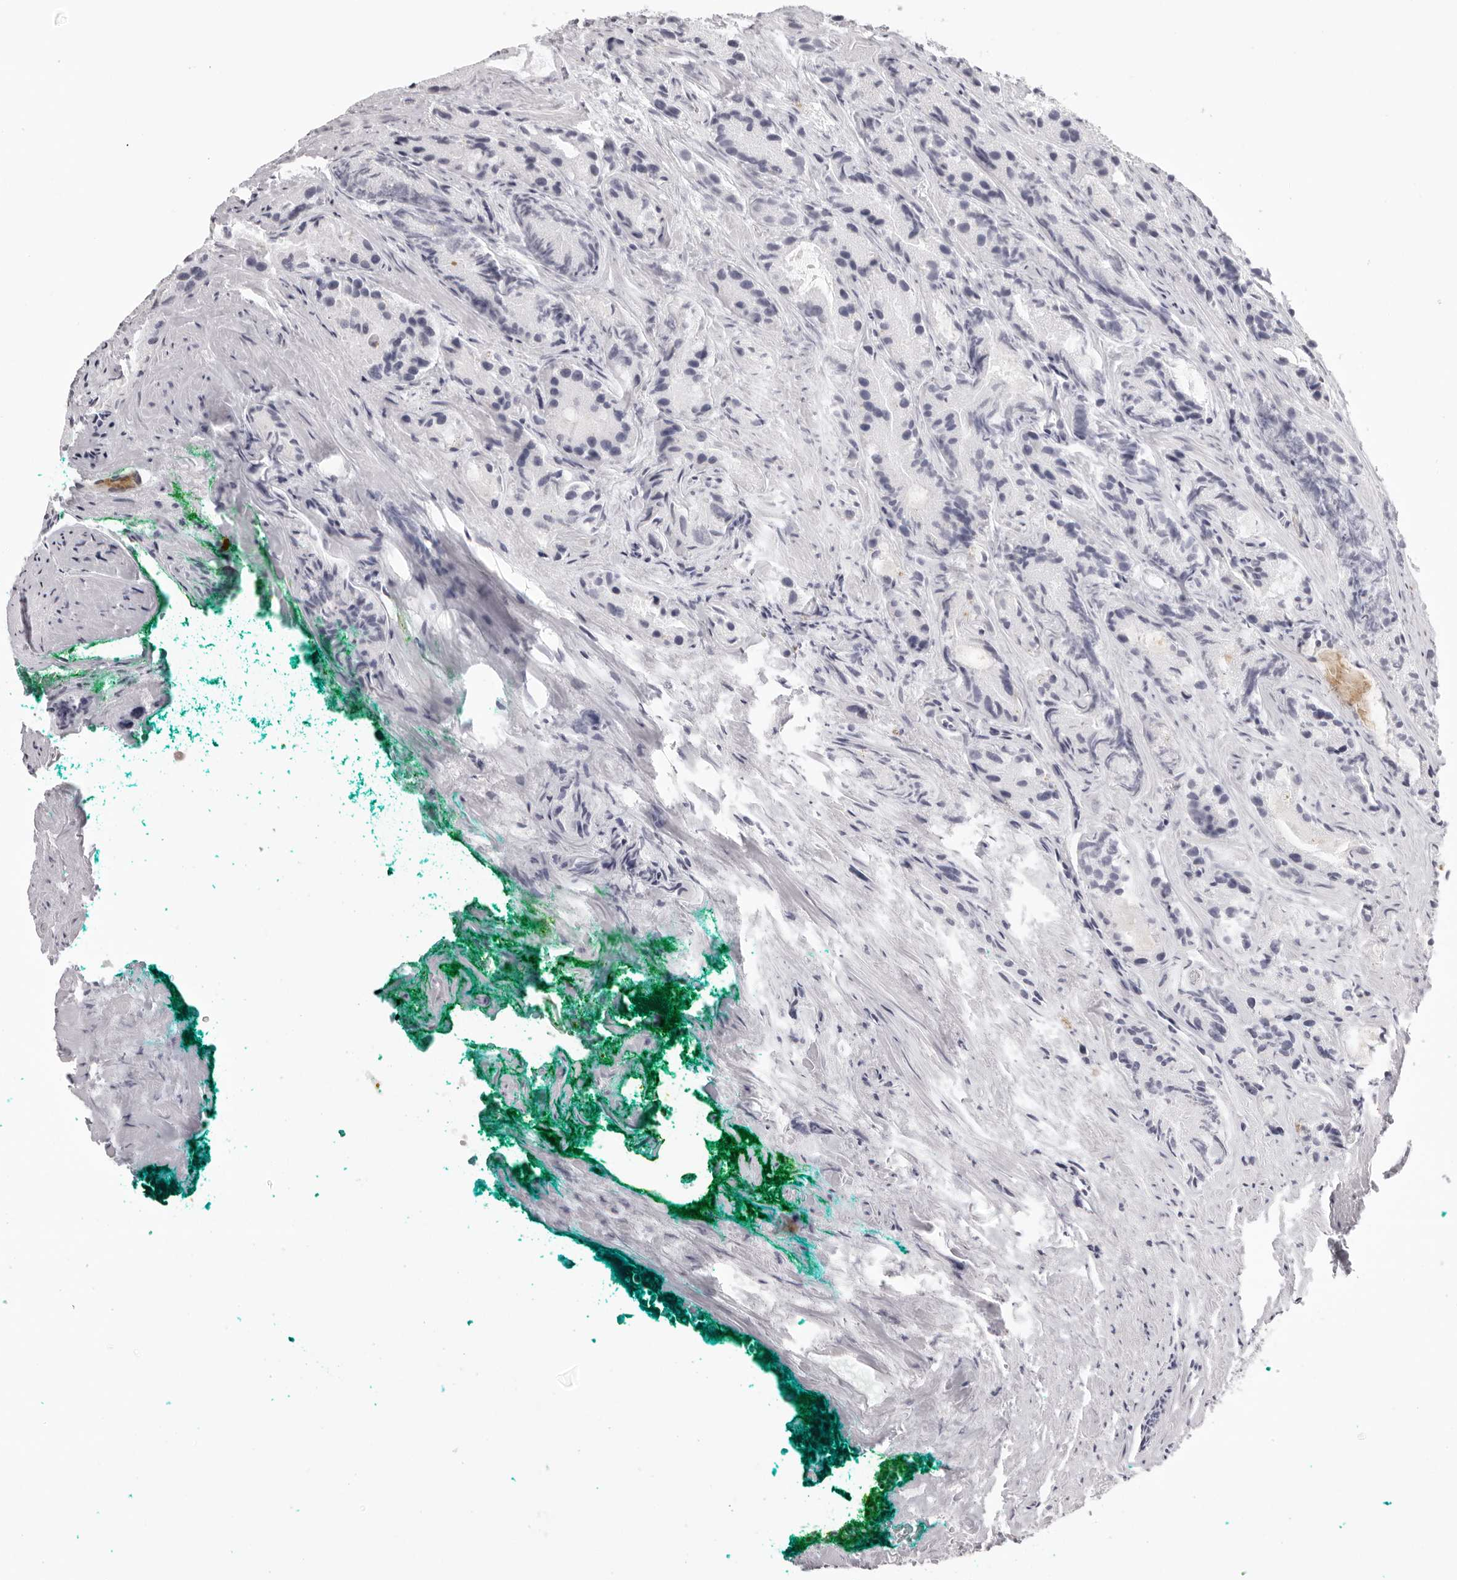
{"staining": {"intensity": "negative", "quantity": "none", "location": "none"}, "tissue": "prostate cancer", "cell_type": "Tumor cells", "image_type": "cancer", "snomed": [{"axis": "morphology", "description": "Adenocarcinoma, Low grade"}, {"axis": "topography", "description": "Prostate"}], "caption": "Immunohistochemistry (IHC) histopathology image of low-grade adenocarcinoma (prostate) stained for a protein (brown), which displays no expression in tumor cells.", "gene": "CST1", "patient": {"sex": "male", "age": 62}}